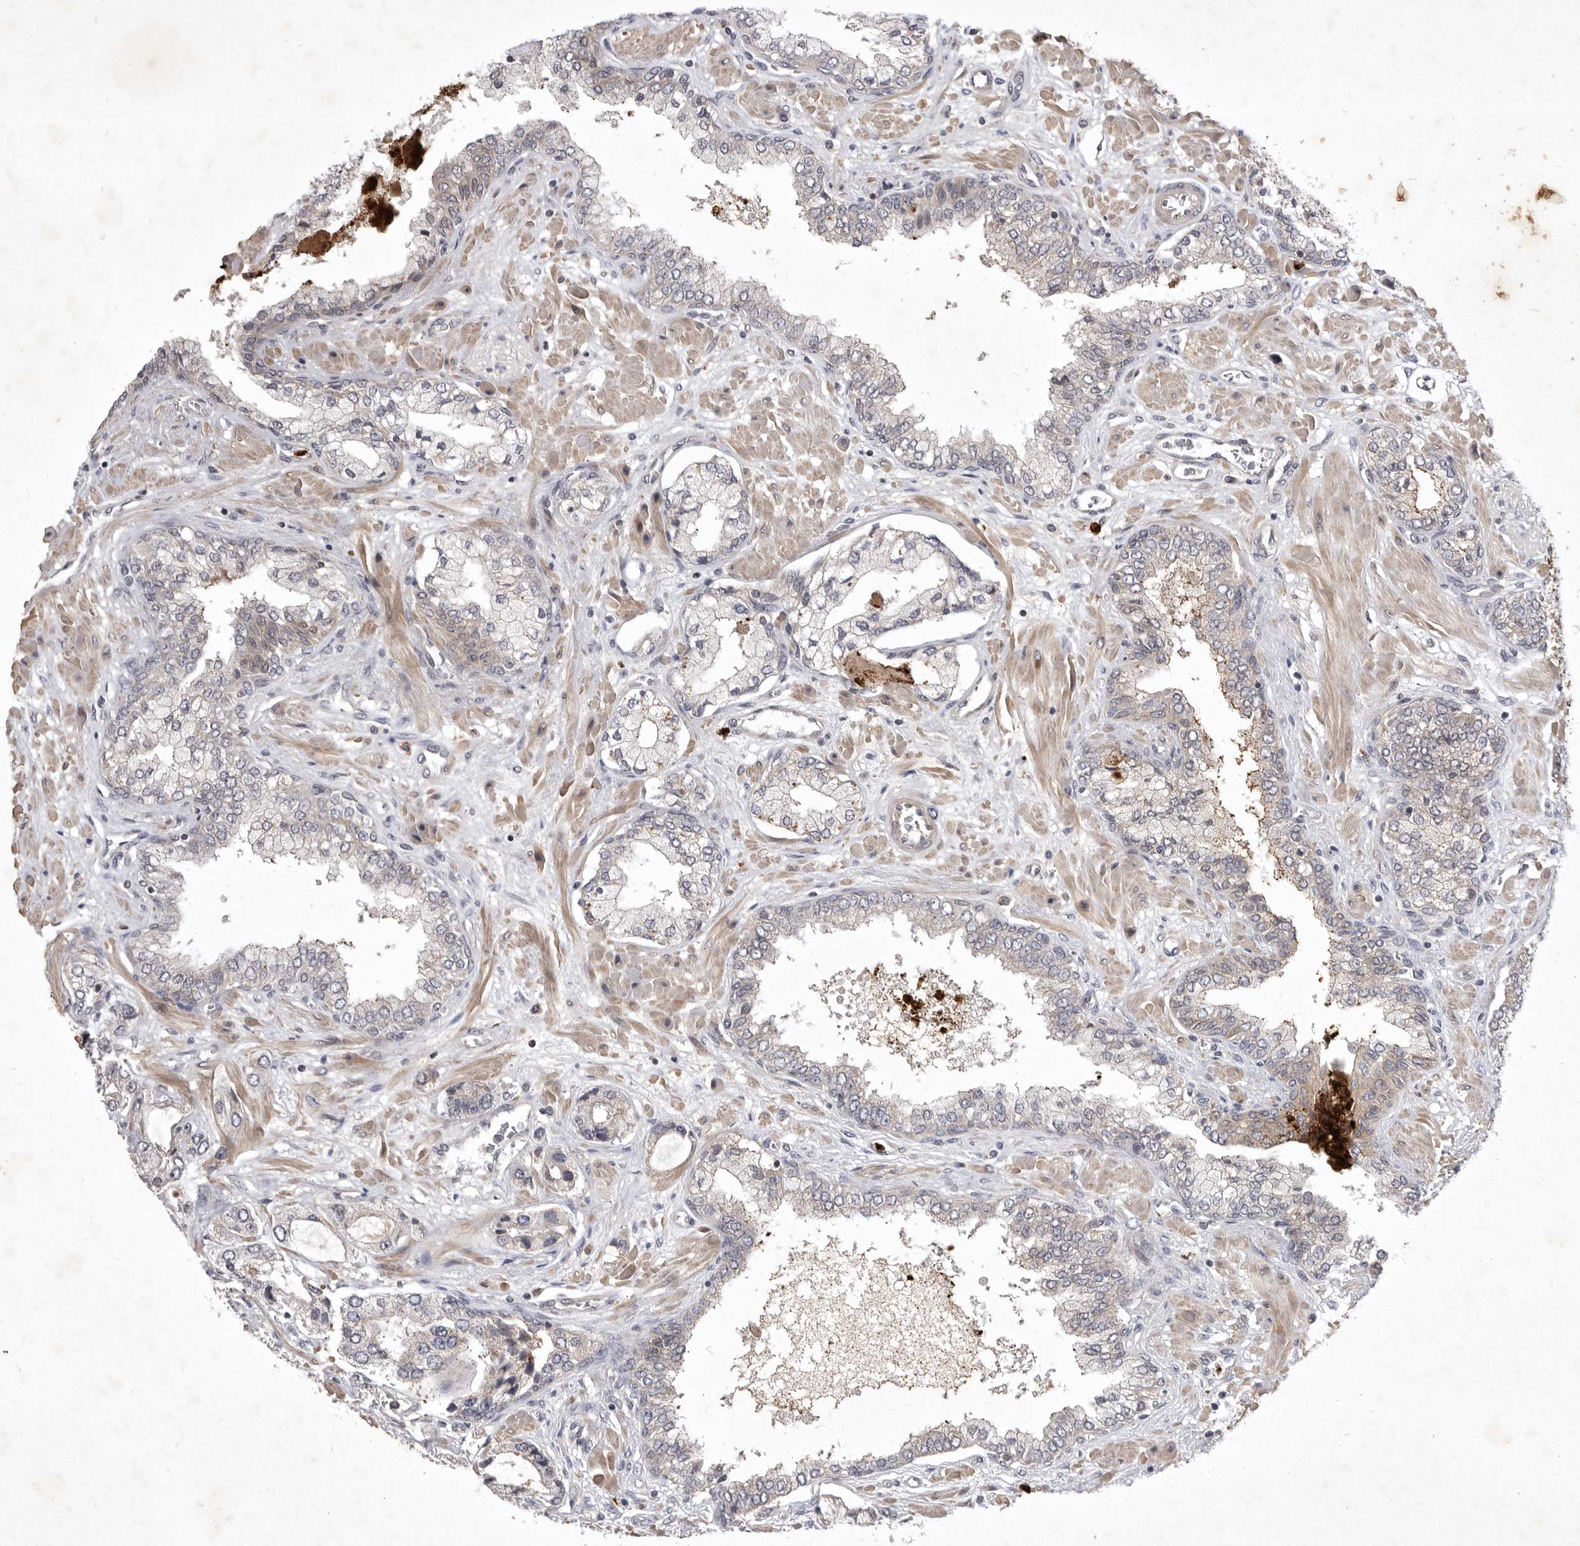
{"staining": {"intensity": "negative", "quantity": "none", "location": "none"}, "tissue": "prostate cancer", "cell_type": "Tumor cells", "image_type": "cancer", "snomed": [{"axis": "morphology", "description": "Normal tissue, NOS"}, {"axis": "morphology", "description": "Adenocarcinoma, High grade"}, {"axis": "topography", "description": "Prostate"}, {"axis": "topography", "description": "Peripheral nerve tissue"}], "caption": "This is an IHC image of human high-grade adenocarcinoma (prostate). There is no expression in tumor cells.", "gene": "UBE3D", "patient": {"sex": "male", "age": 59}}